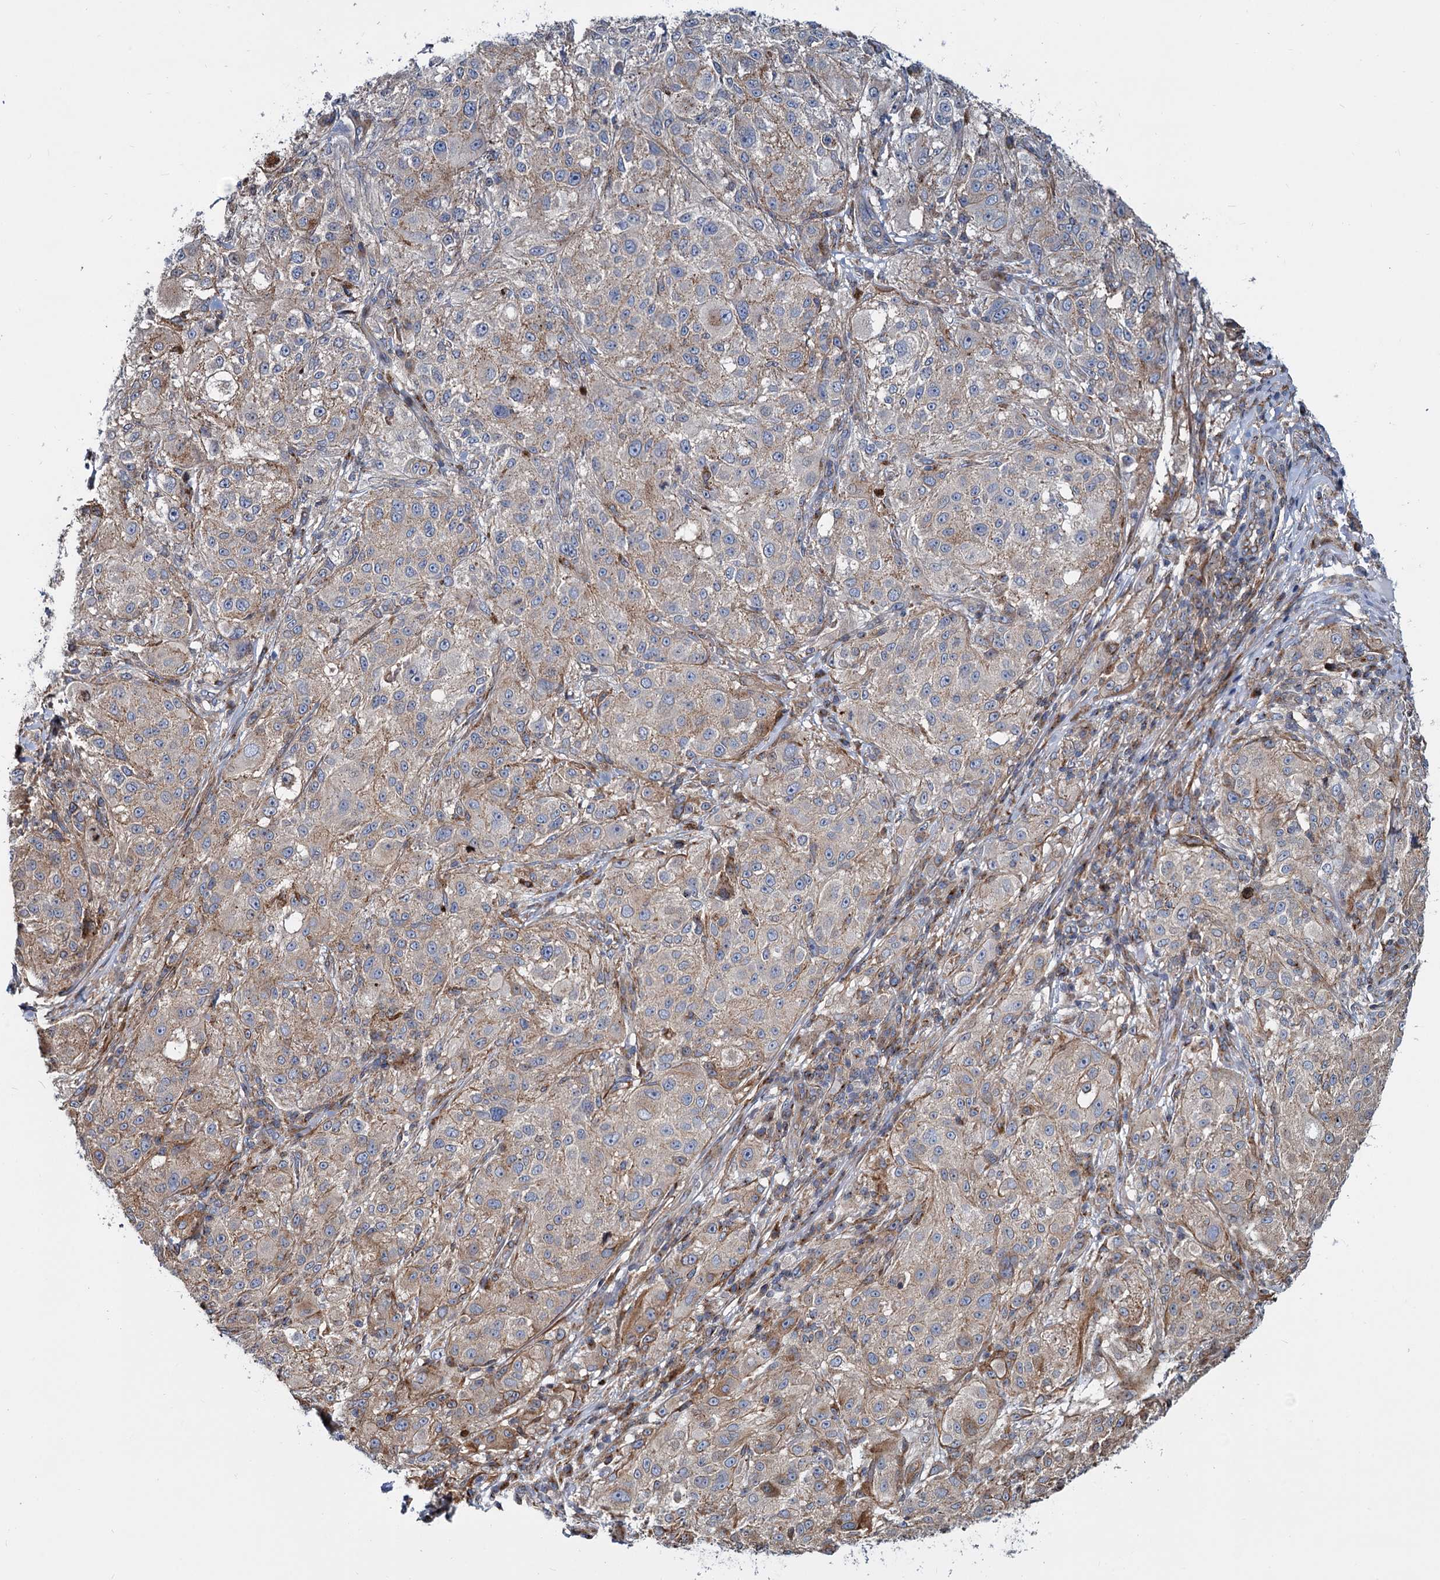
{"staining": {"intensity": "weak", "quantity": "25%-75%", "location": "cytoplasmic/membranous"}, "tissue": "melanoma", "cell_type": "Tumor cells", "image_type": "cancer", "snomed": [{"axis": "morphology", "description": "Necrosis, NOS"}, {"axis": "morphology", "description": "Malignant melanoma, NOS"}, {"axis": "topography", "description": "Skin"}], "caption": "Brown immunohistochemical staining in malignant melanoma demonstrates weak cytoplasmic/membranous staining in approximately 25%-75% of tumor cells.", "gene": "PSEN1", "patient": {"sex": "female", "age": 87}}